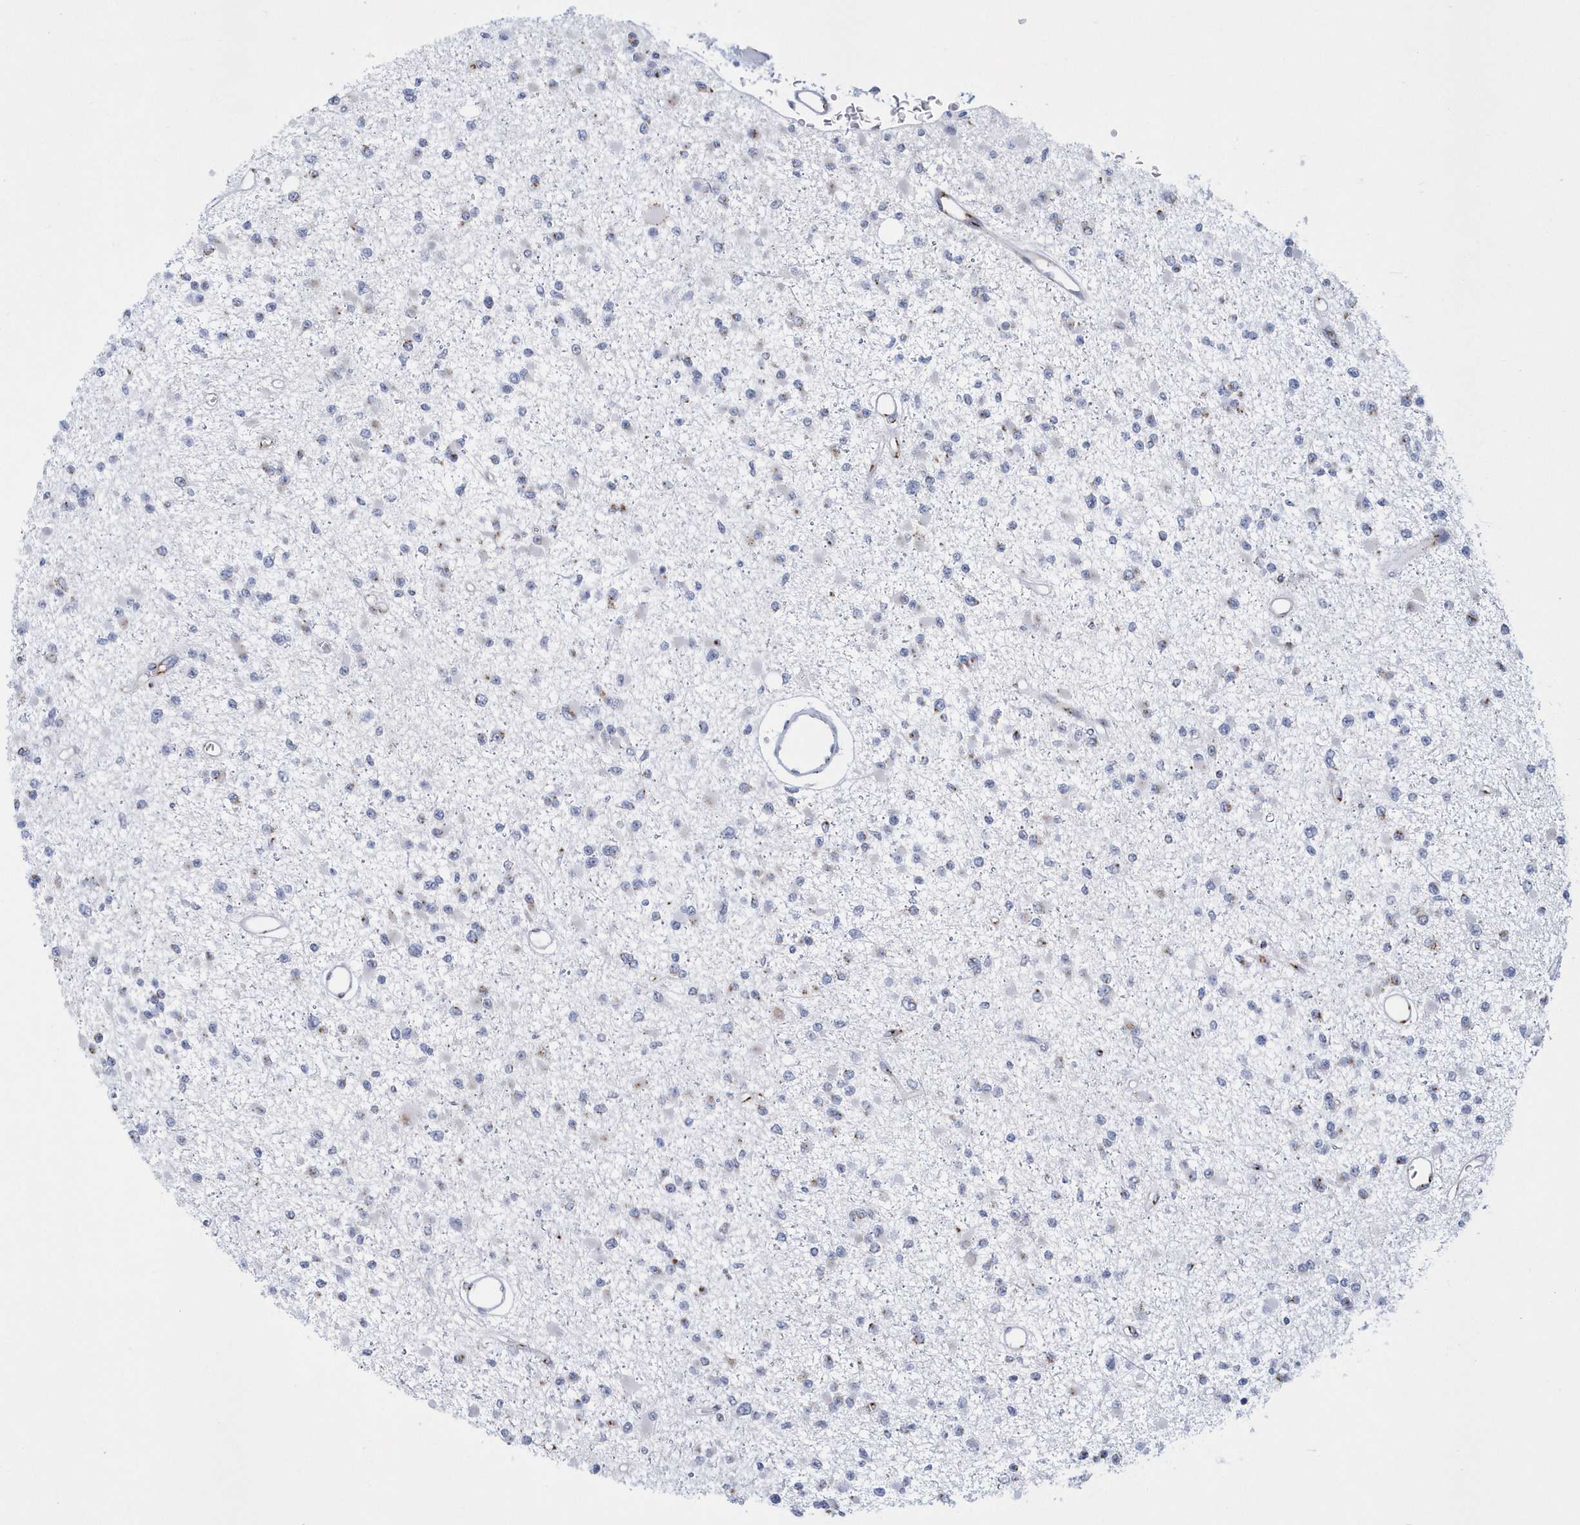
{"staining": {"intensity": "negative", "quantity": "none", "location": "none"}, "tissue": "glioma", "cell_type": "Tumor cells", "image_type": "cancer", "snomed": [{"axis": "morphology", "description": "Glioma, malignant, Low grade"}, {"axis": "topography", "description": "Brain"}], "caption": "This micrograph is of malignant glioma (low-grade) stained with immunohistochemistry to label a protein in brown with the nuclei are counter-stained blue. There is no positivity in tumor cells.", "gene": "SLX9", "patient": {"sex": "female", "age": 22}}